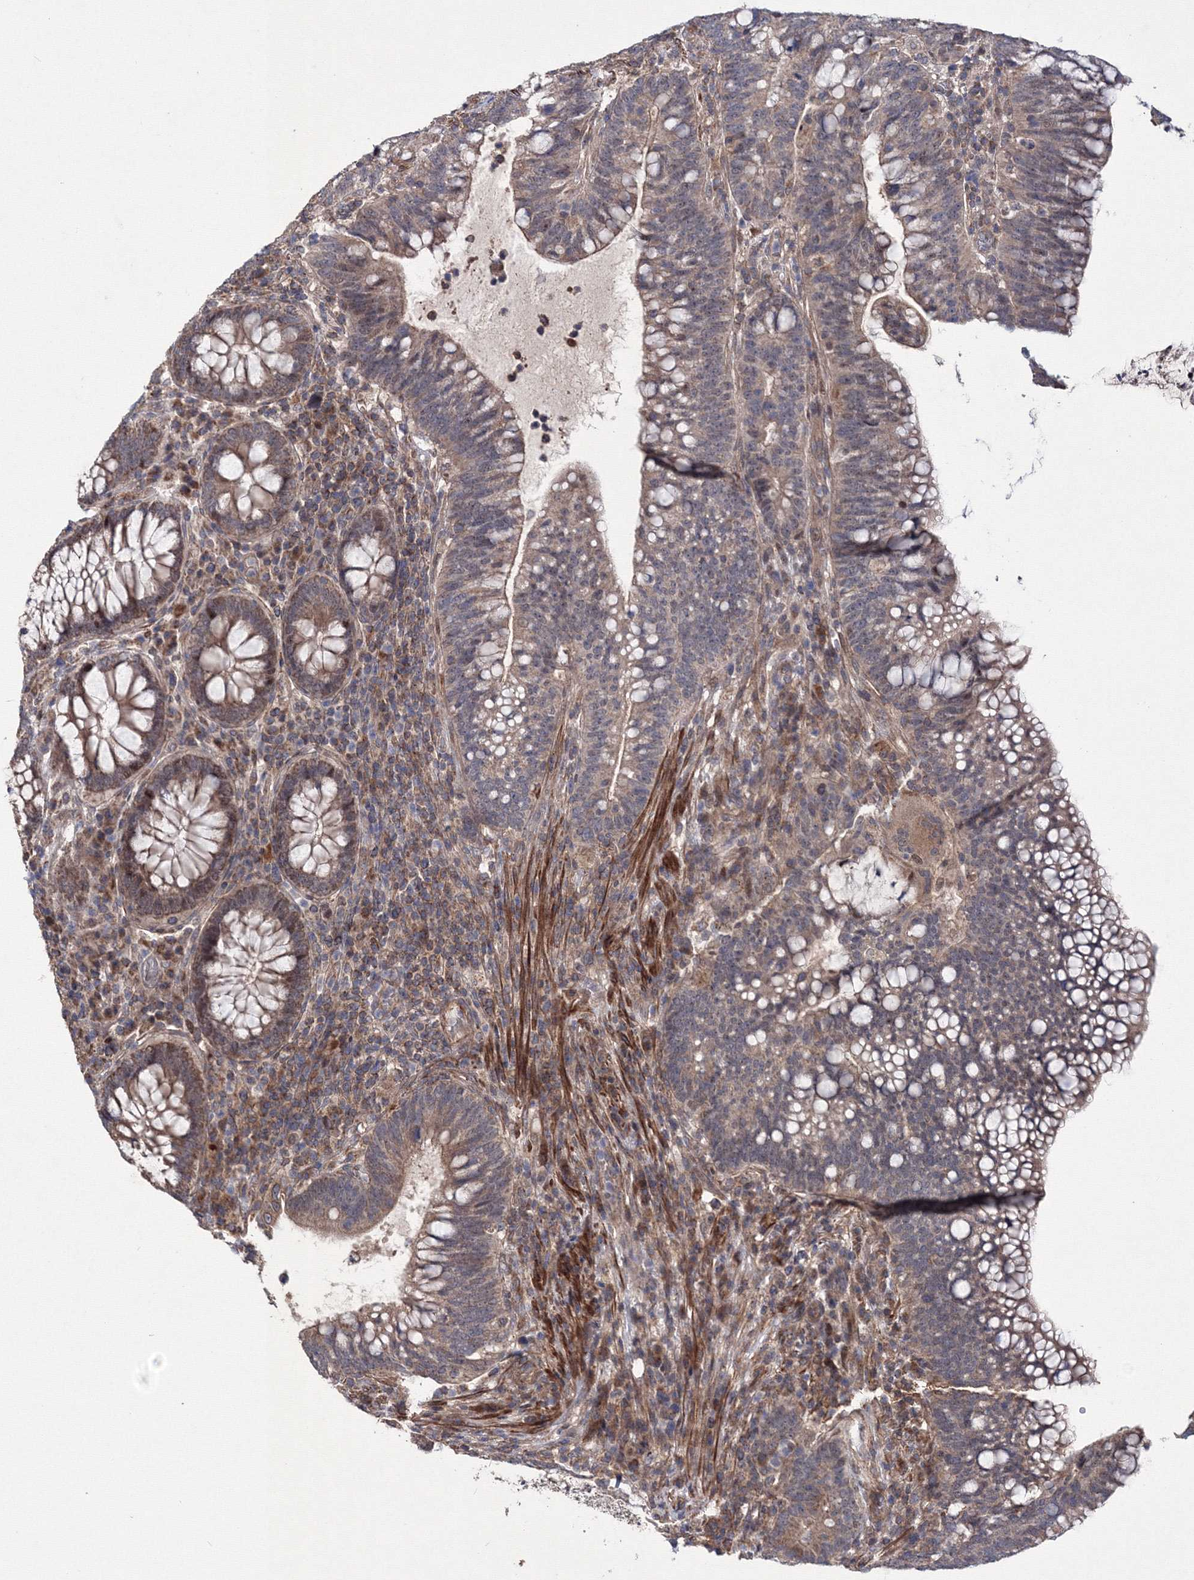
{"staining": {"intensity": "weak", "quantity": "25%-75%", "location": "cytoplasmic/membranous"}, "tissue": "colorectal cancer", "cell_type": "Tumor cells", "image_type": "cancer", "snomed": [{"axis": "morphology", "description": "Adenocarcinoma, NOS"}, {"axis": "topography", "description": "Colon"}], "caption": "Immunohistochemical staining of colorectal cancer exhibits weak cytoplasmic/membranous protein expression in approximately 25%-75% of tumor cells.", "gene": "PPP2R2B", "patient": {"sex": "female", "age": 66}}